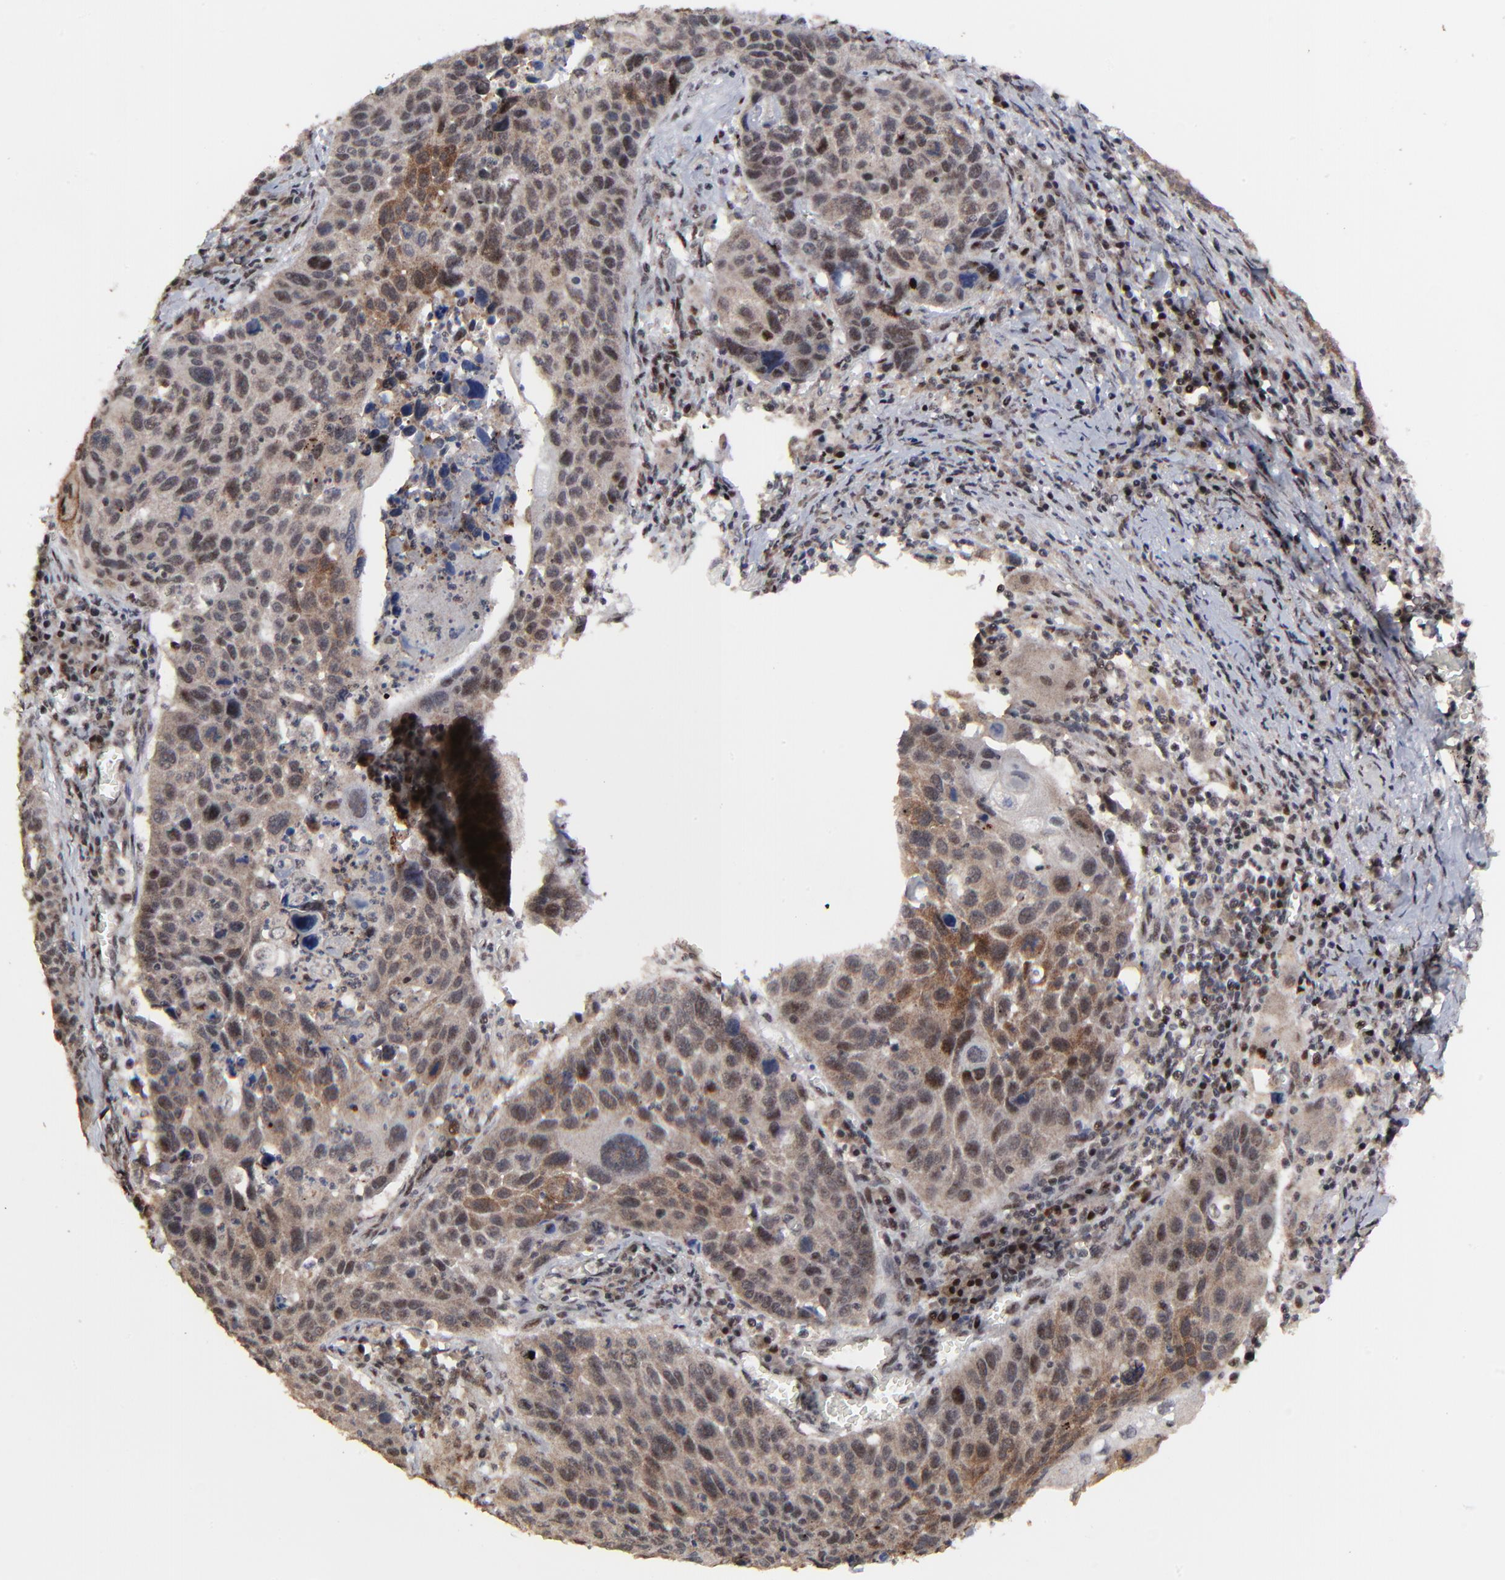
{"staining": {"intensity": "moderate", "quantity": "25%-75%", "location": "cytoplasmic/membranous"}, "tissue": "lung cancer", "cell_type": "Tumor cells", "image_type": "cancer", "snomed": [{"axis": "morphology", "description": "Squamous cell carcinoma, NOS"}, {"axis": "topography", "description": "Lung"}], "caption": "Protein analysis of squamous cell carcinoma (lung) tissue shows moderate cytoplasmic/membranous expression in about 25%-75% of tumor cells. (DAB (3,3'-diaminobenzidine) IHC with brightfield microscopy, high magnification).", "gene": "RBM22", "patient": {"sex": "male", "age": 68}}